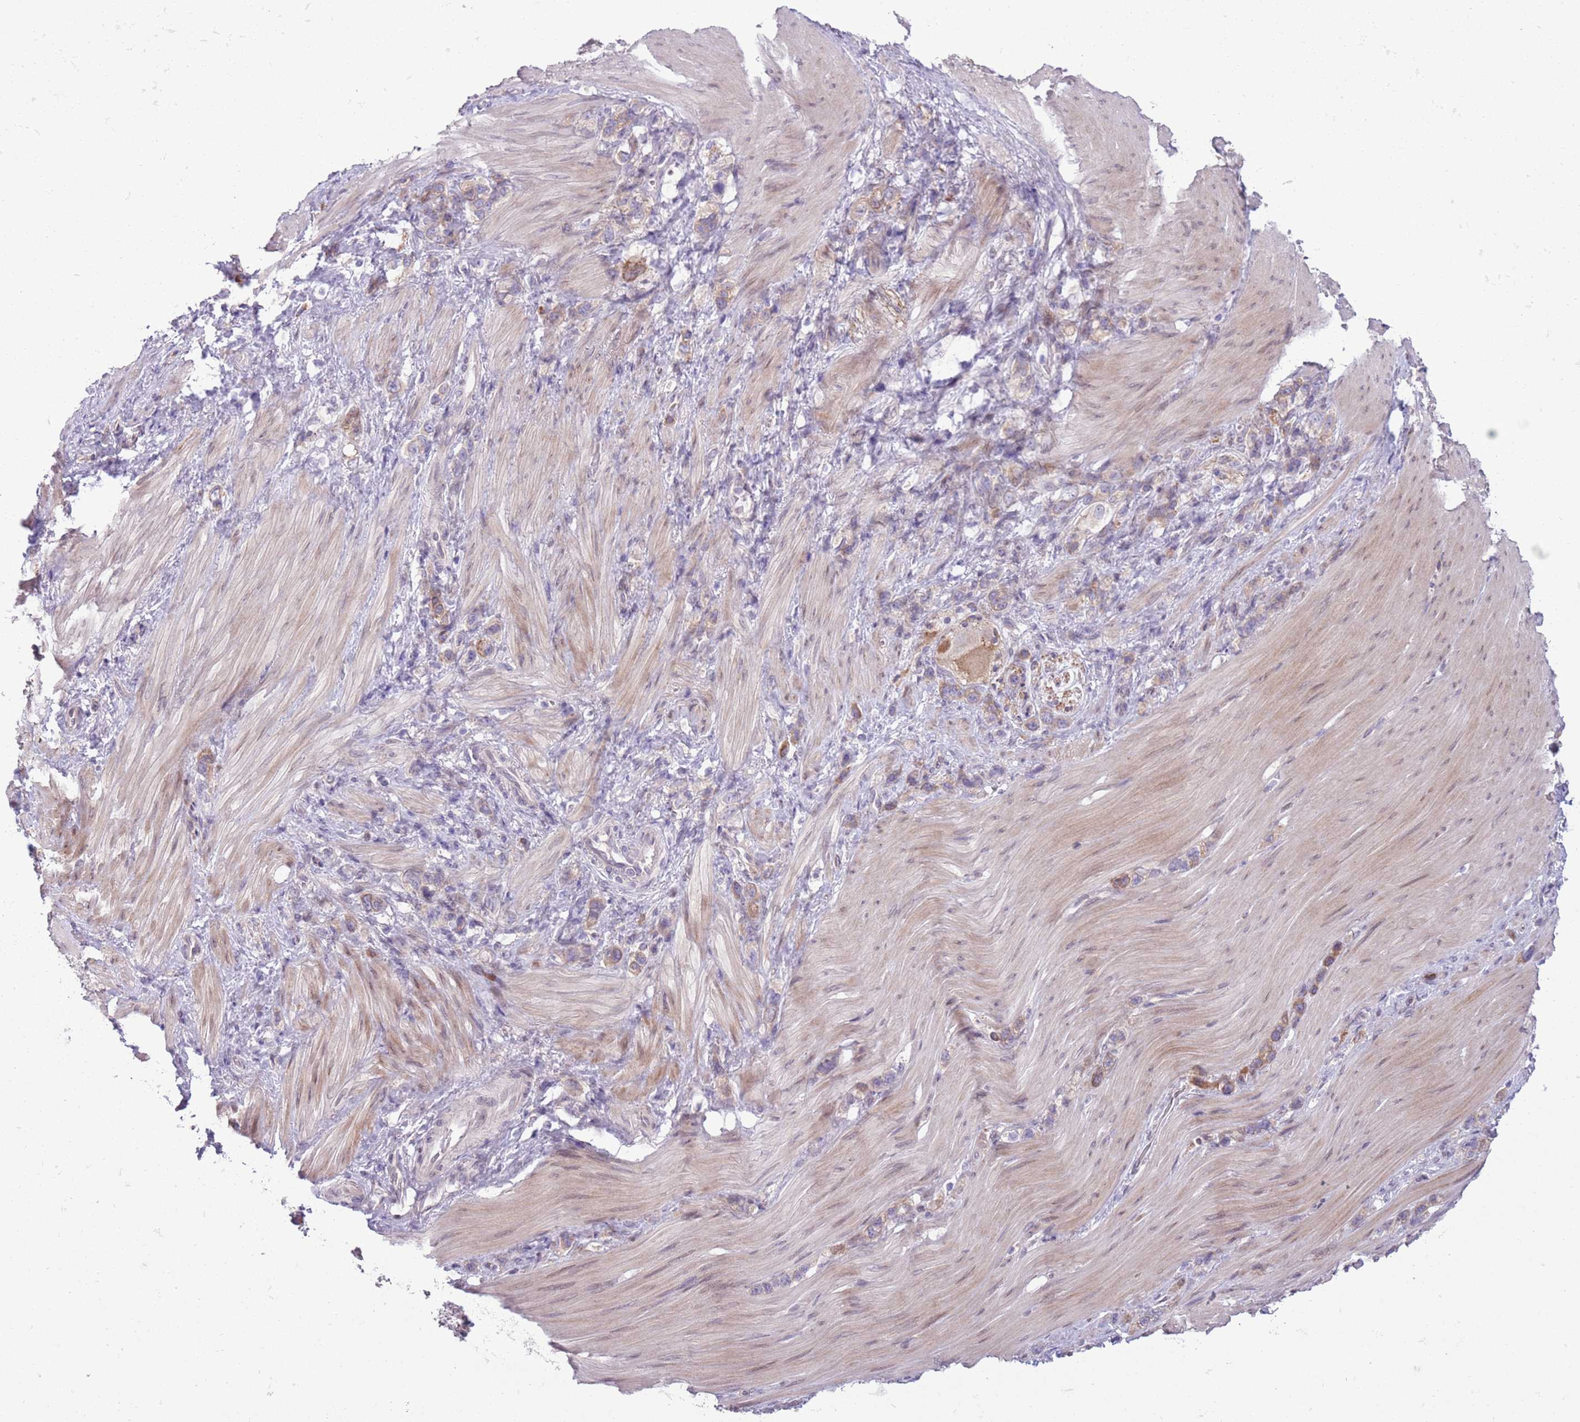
{"staining": {"intensity": "weak", "quantity": "25%-75%", "location": "cytoplasmic/membranous"}, "tissue": "stomach cancer", "cell_type": "Tumor cells", "image_type": "cancer", "snomed": [{"axis": "morphology", "description": "Adenocarcinoma, NOS"}, {"axis": "topography", "description": "Stomach"}], "caption": "IHC staining of adenocarcinoma (stomach), which demonstrates low levels of weak cytoplasmic/membranous expression in about 25%-75% of tumor cells indicating weak cytoplasmic/membranous protein staining. The staining was performed using DAB (brown) for protein detection and nuclei were counterstained in hematoxylin (blue).", "gene": "CCND2", "patient": {"sex": "female", "age": 65}}